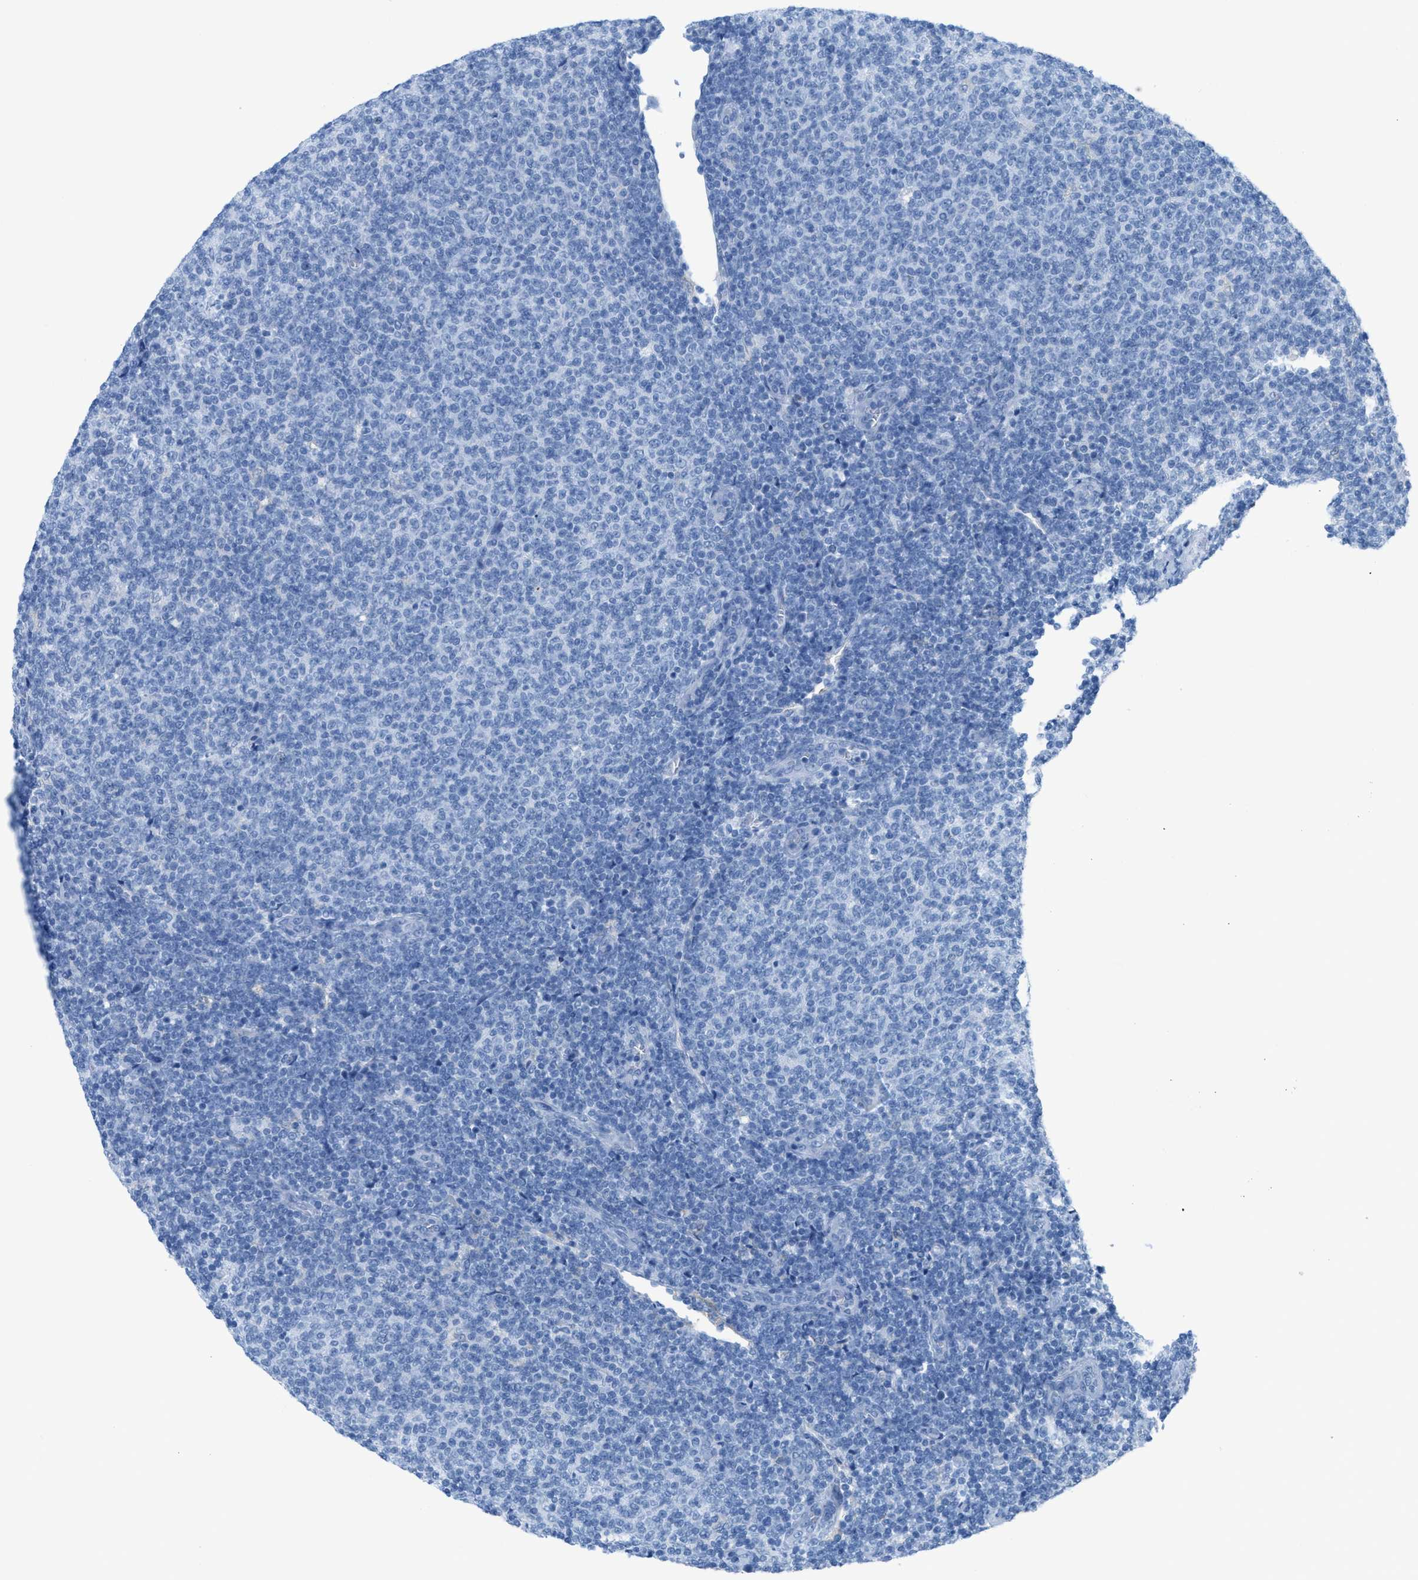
{"staining": {"intensity": "negative", "quantity": "none", "location": "none"}, "tissue": "lymphoma", "cell_type": "Tumor cells", "image_type": "cancer", "snomed": [{"axis": "morphology", "description": "Malignant lymphoma, non-Hodgkin's type, Low grade"}, {"axis": "topography", "description": "Lymph node"}], "caption": "Lymphoma stained for a protein using IHC shows no expression tumor cells.", "gene": "ASGR1", "patient": {"sex": "male", "age": 66}}